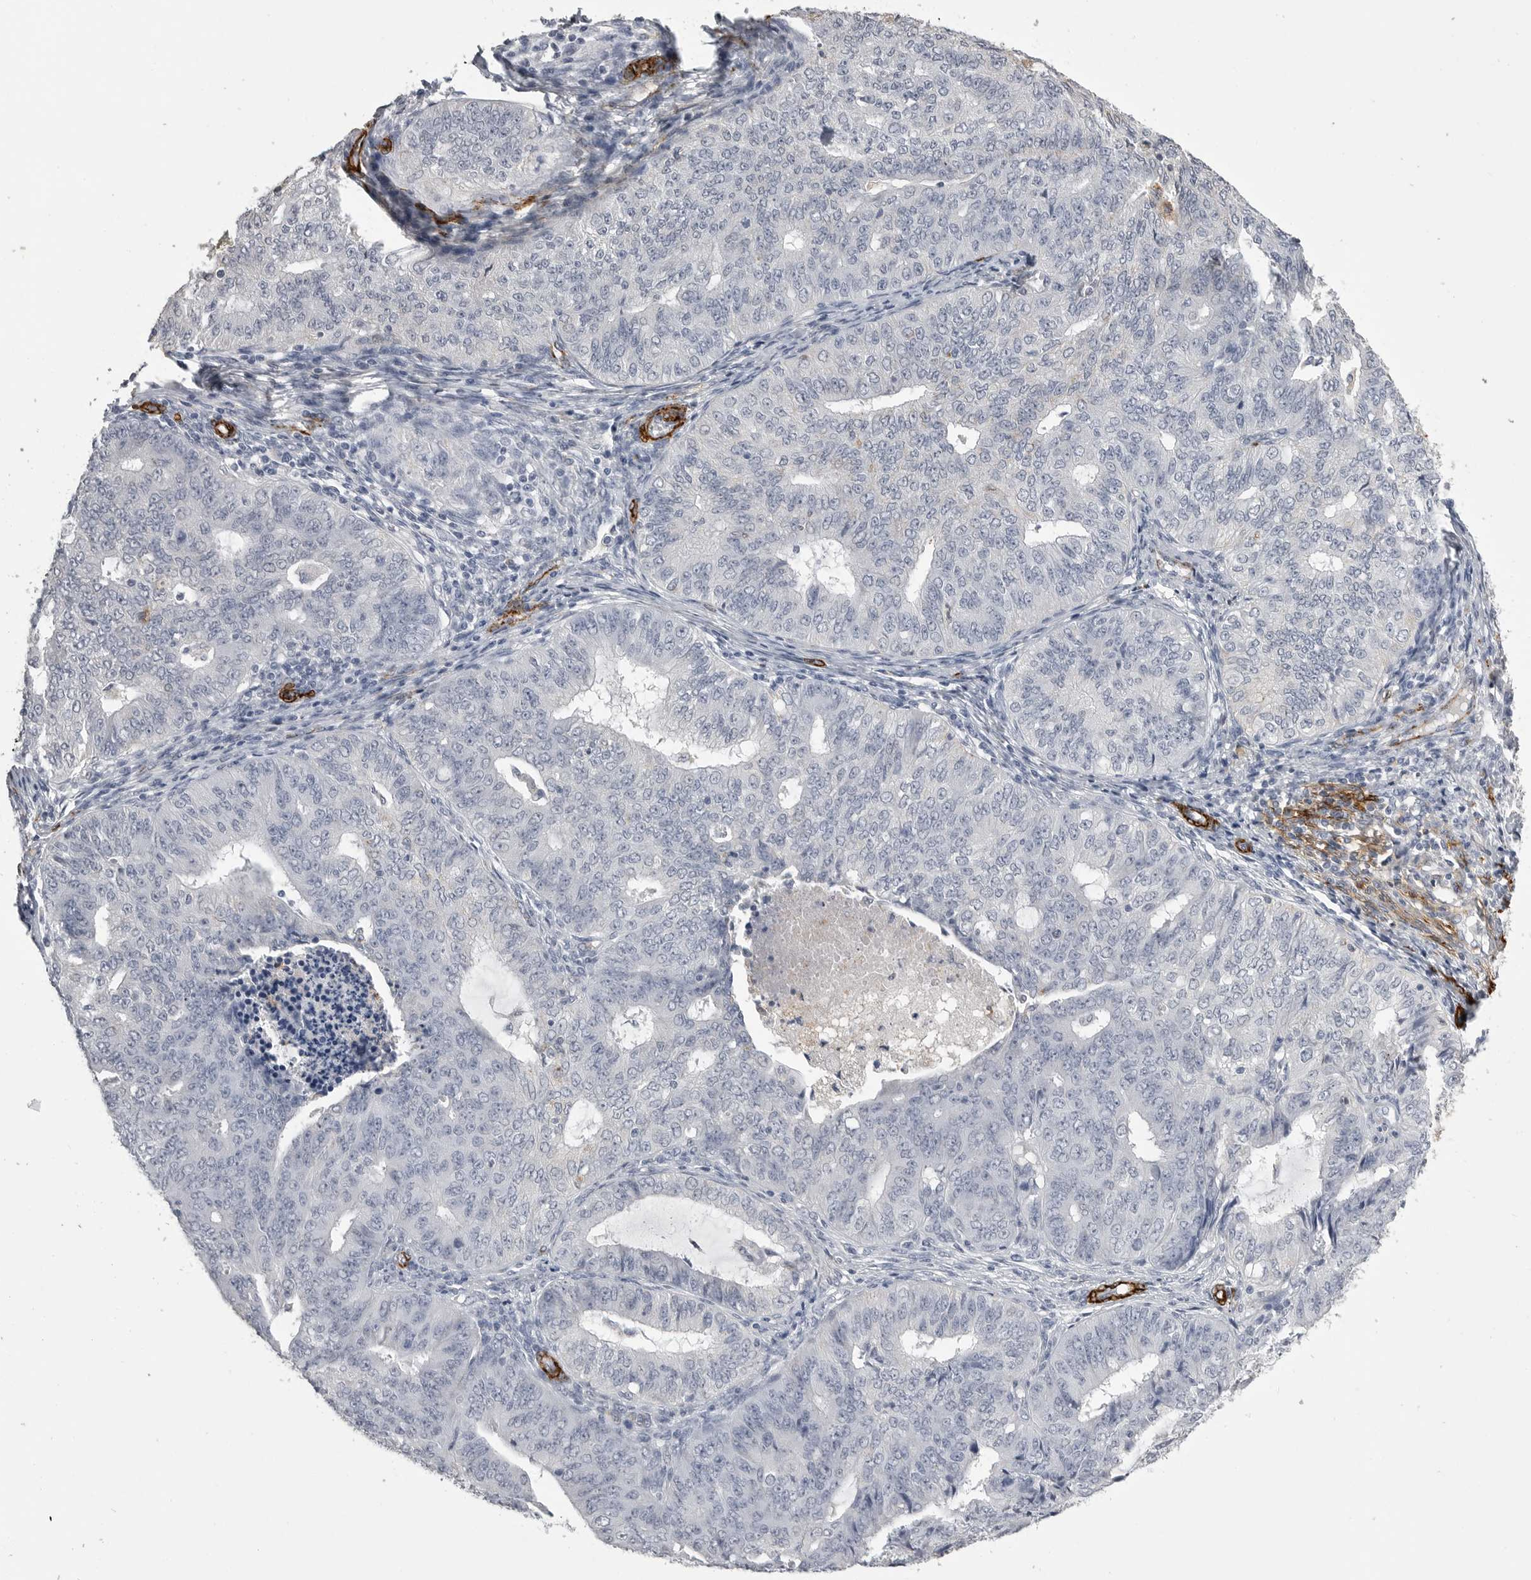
{"staining": {"intensity": "negative", "quantity": "none", "location": "none"}, "tissue": "endometrial cancer", "cell_type": "Tumor cells", "image_type": "cancer", "snomed": [{"axis": "morphology", "description": "Adenocarcinoma, NOS"}, {"axis": "topography", "description": "Endometrium"}], "caption": "Endometrial adenocarcinoma was stained to show a protein in brown. There is no significant expression in tumor cells.", "gene": "AOC3", "patient": {"sex": "female", "age": 32}}